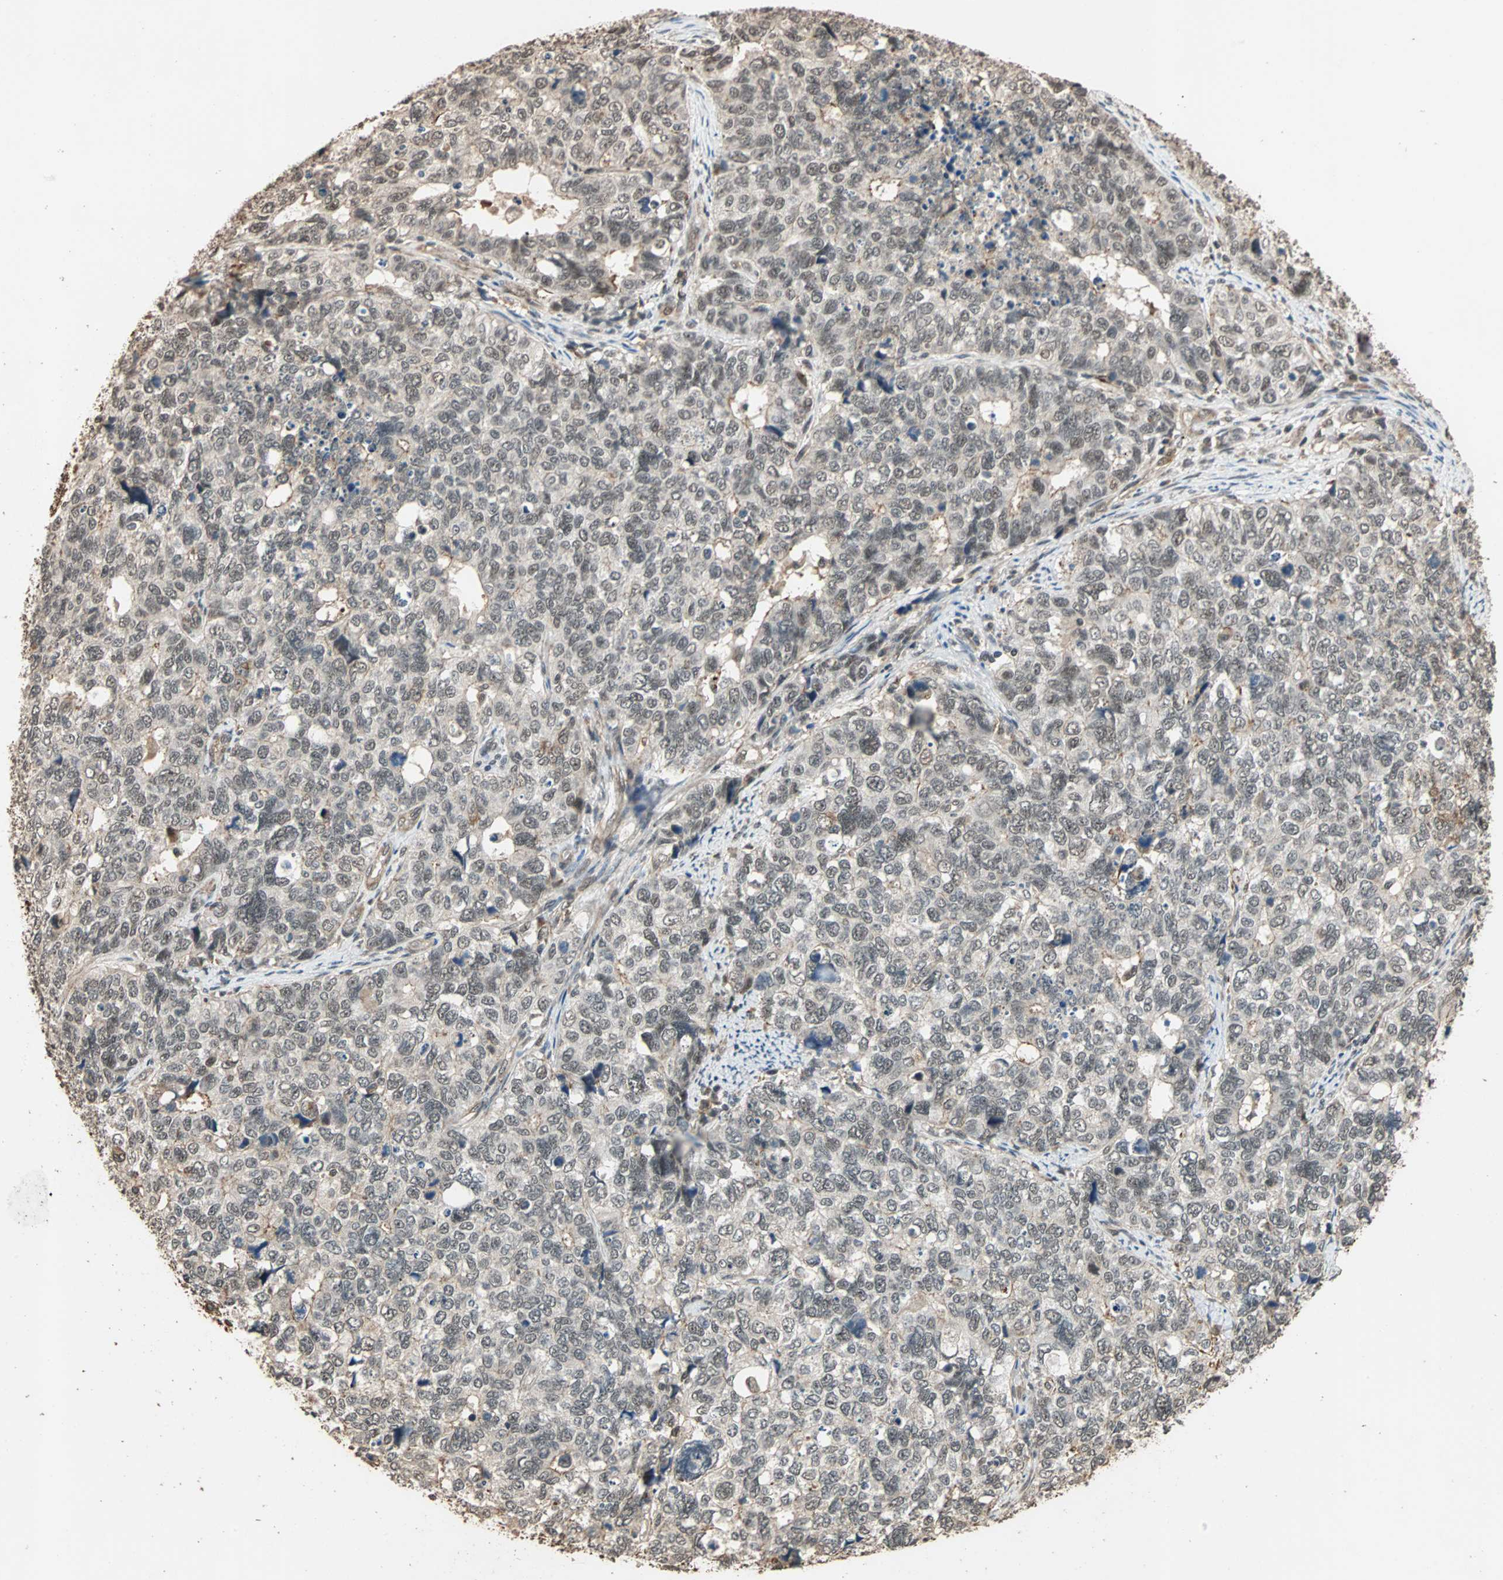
{"staining": {"intensity": "weak", "quantity": ">75%", "location": "cytoplasmic/membranous,nuclear"}, "tissue": "cervical cancer", "cell_type": "Tumor cells", "image_type": "cancer", "snomed": [{"axis": "morphology", "description": "Squamous cell carcinoma, NOS"}, {"axis": "topography", "description": "Cervix"}], "caption": "A histopathology image of human squamous cell carcinoma (cervical) stained for a protein exhibits weak cytoplasmic/membranous and nuclear brown staining in tumor cells.", "gene": "CDC5L", "patient": {"sex": "female", "age": 63}}